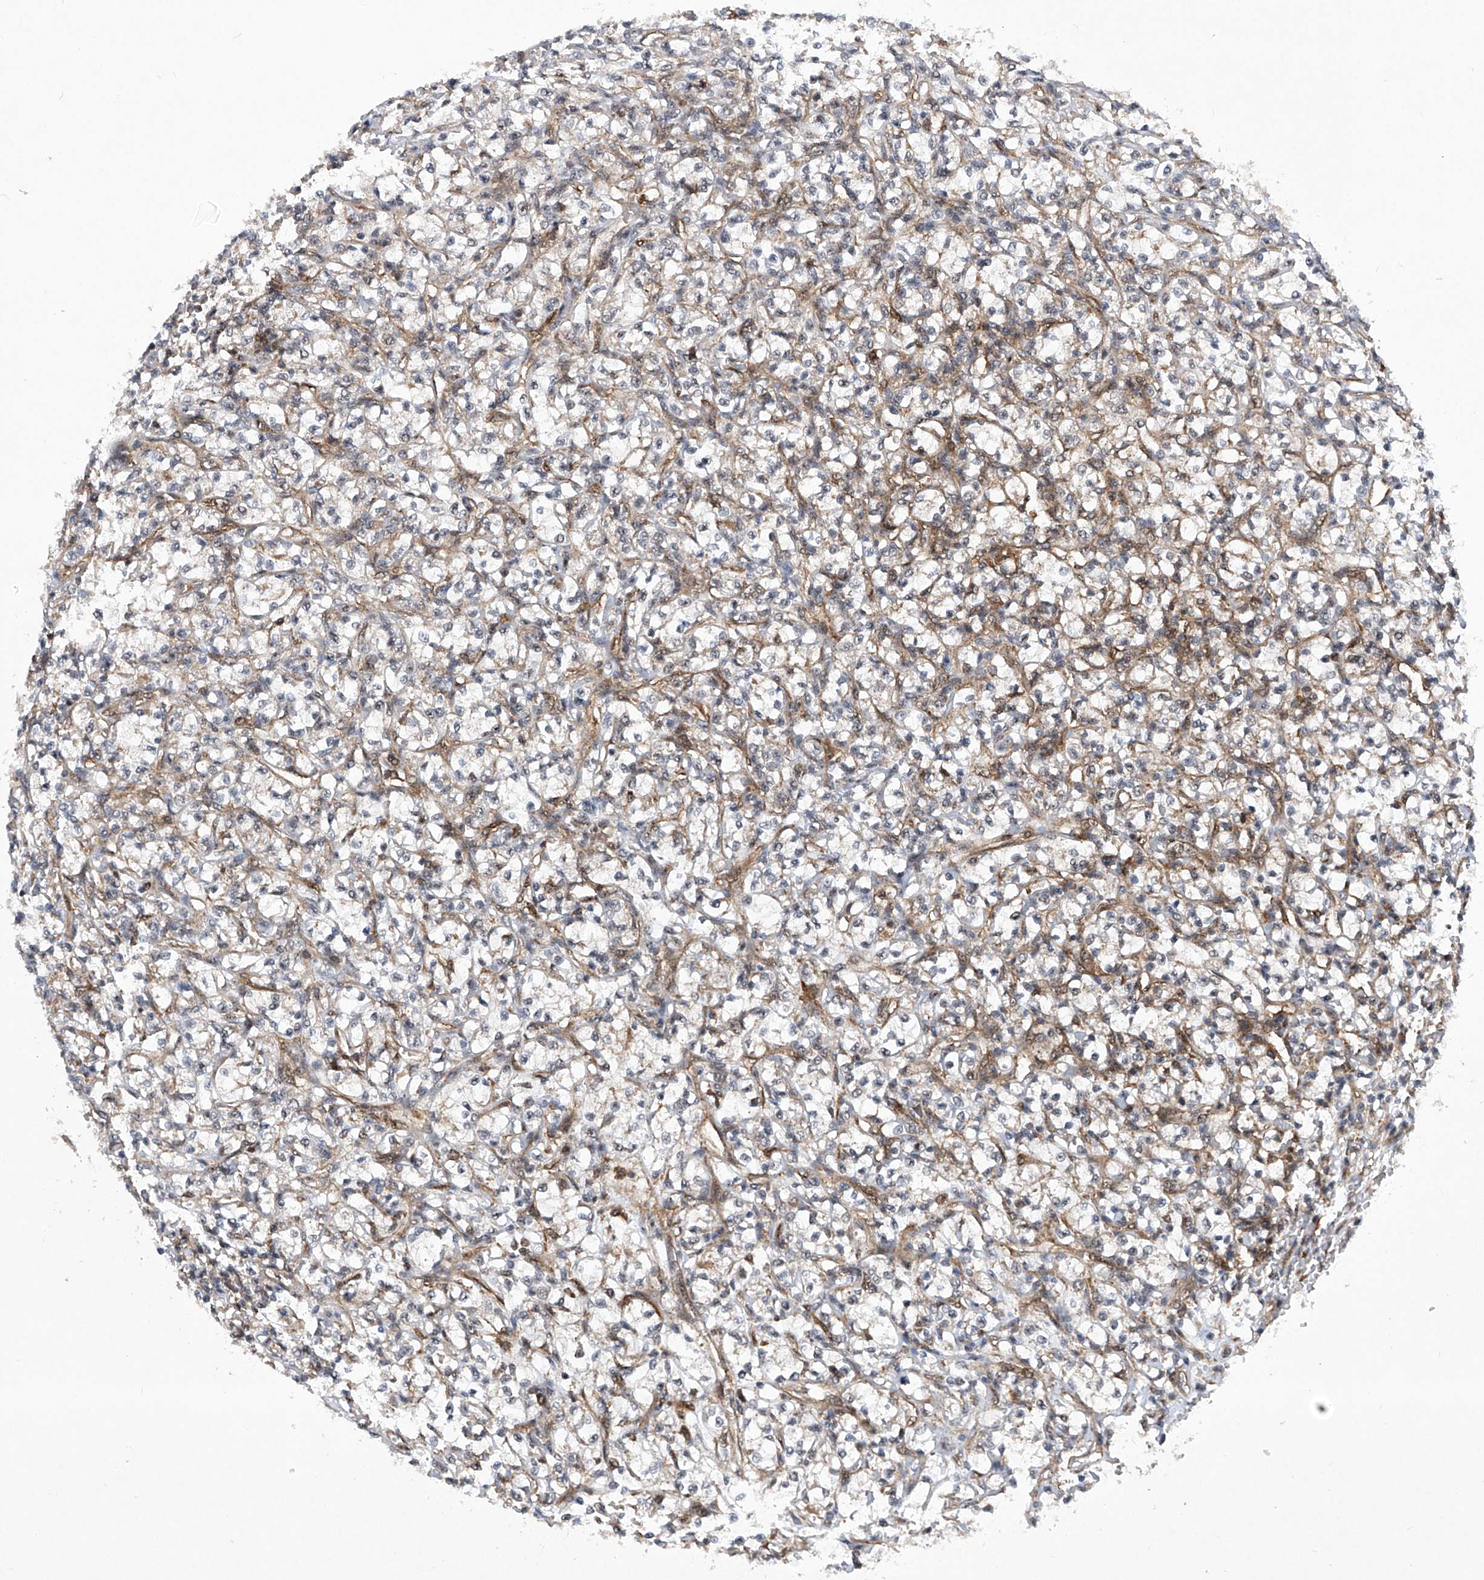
{"staining": {"intensity": "negative", "quantity": "none", "location": "none"}, "tissue": "renal cancer", "cell_type": "Tumor cells", "image_type": "cancer", "snomed": [{"axis": "morphology", "description": "Adenocarcinoma, NOS"}, {"axis": "topography", "description": "Kidney"}], "caption": "Immunohistochemistry micrograph of human renal cancer (adenocarcinoma) stained for a protein (brown), which demonstrates no positivity in tumor cells.", "gene": "CISH", "patient": {"sex": "female", "age": 69}}